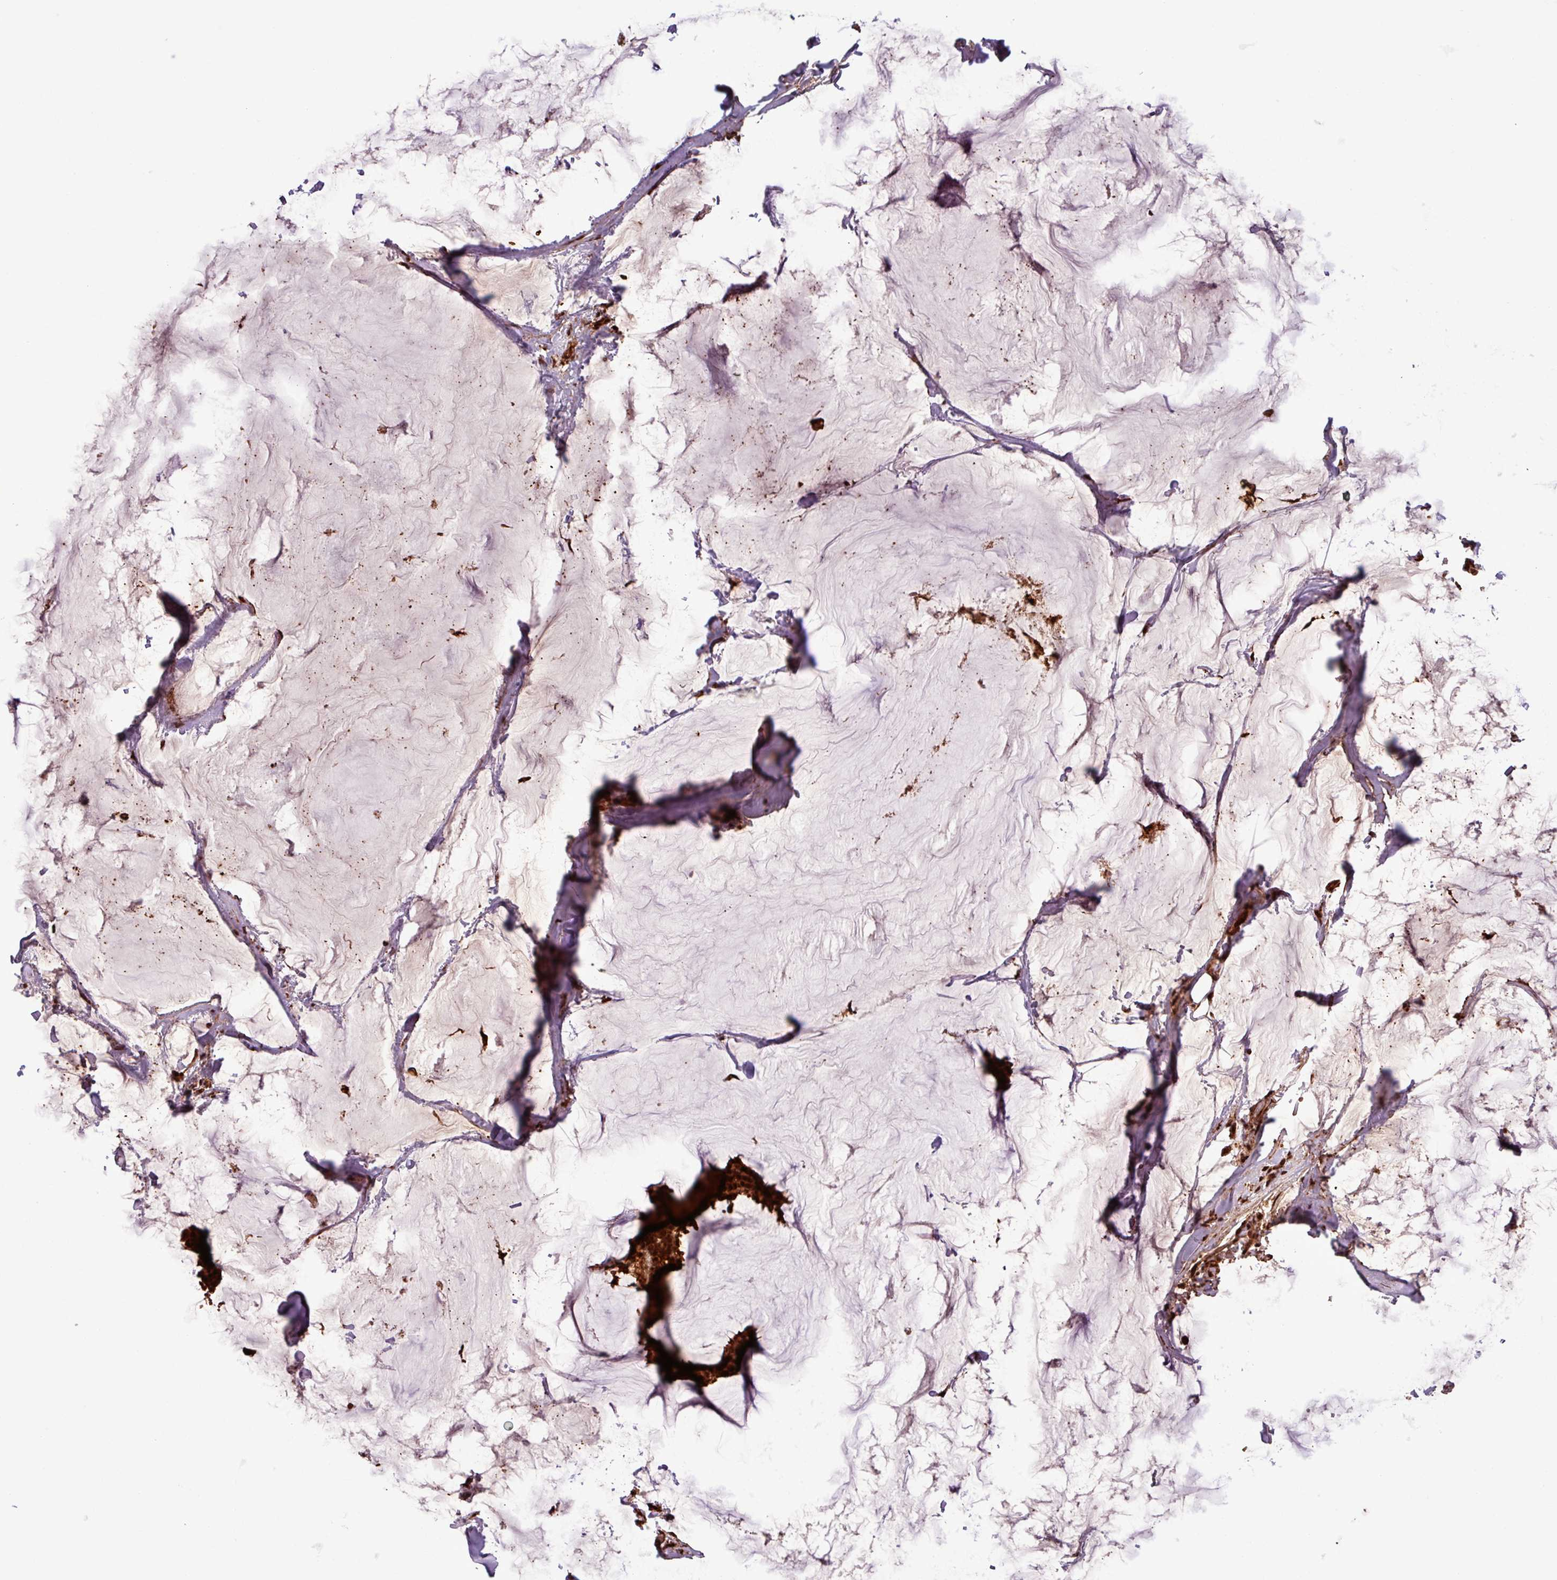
{"staining": {"intensity": "strong", "quantity": ">75%", "location": "cytoplasmic/membranous,nuclear"}, "tissue": "breast cancer", "cell_type": "Tumor cells", "image_type": "cancer", "snomed": [{"axis": "morphology", "description": "Duct carcinoma"}, {"axis": "topography", "description": "Breast"}], "caption": "IHC image of neoplastic tissue: human breast intraductal carcinoma stained using IHC demonstrates high levels of strong protein expression localized specifically in the cytoplasmic/membranous and nuclear of tumor cells, appearing as a cytoplasmic/membranous and nuclear brown color.", "gene": "SLC22A24", "patient": {"sex": "female", "age": 93}}